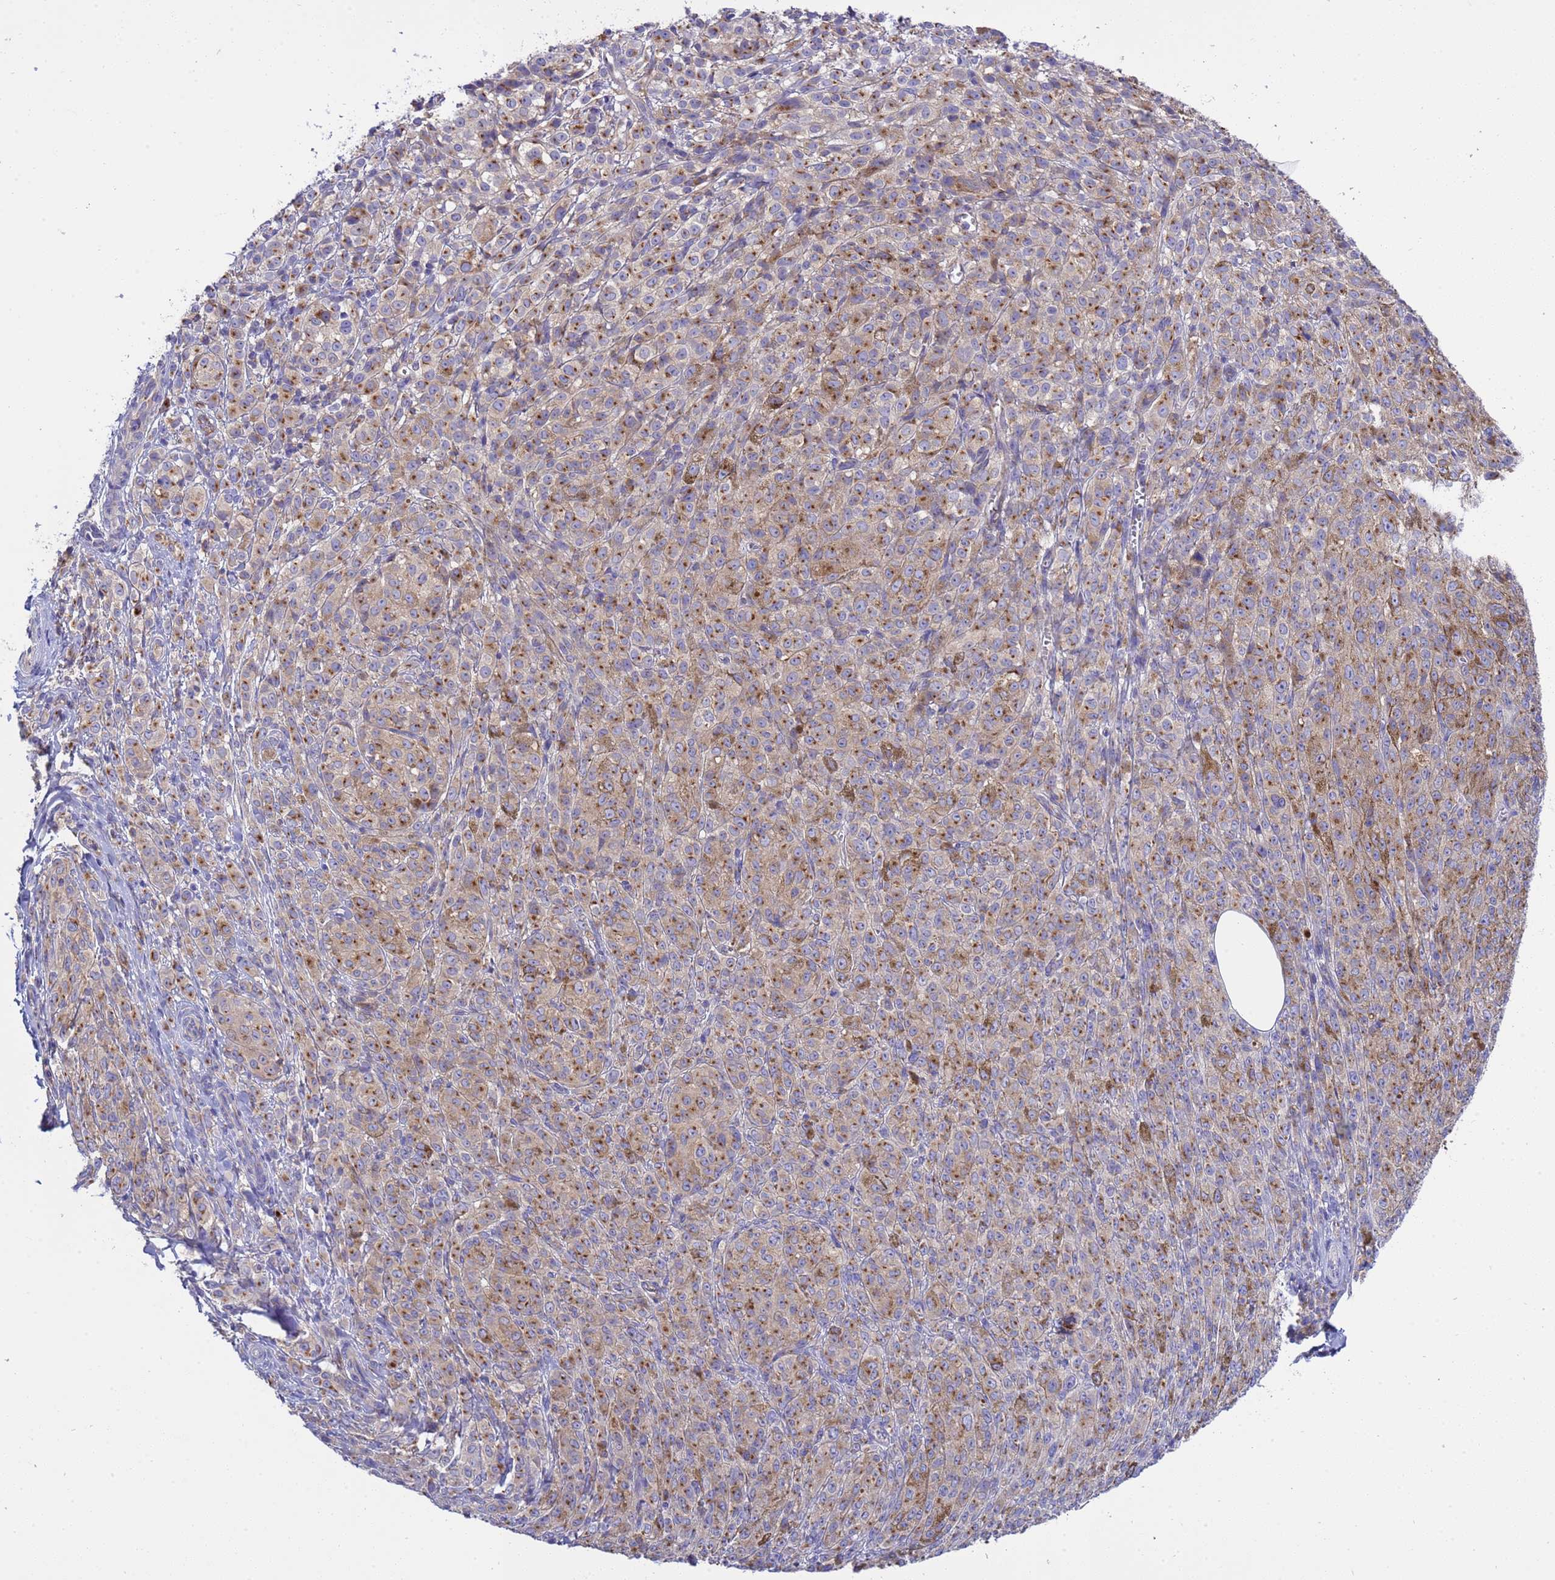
{"staining": {"intensity": "moderate", "quantity": ">75%", "location": "cytoplasmic/membranous"}, "tissue": "melanoma", "cell_type": "Tumor cells", "image_type": "cancer", "snomed": [{"axis": "morphology", "description": "Malignant melanoma, NOS"}, {"axis": "topography", "description": "Skin"}], "caption": "Immunohistochemistry (IHC) (DAB (3,3'-diaminobenzidine)) staining of human melanoma reveals moderate cytoplasmic/membranous protein expression in about >75% of tumor cells.", "gene": "ANAPC1", "patient": {"sex": "female", "age": 52}}